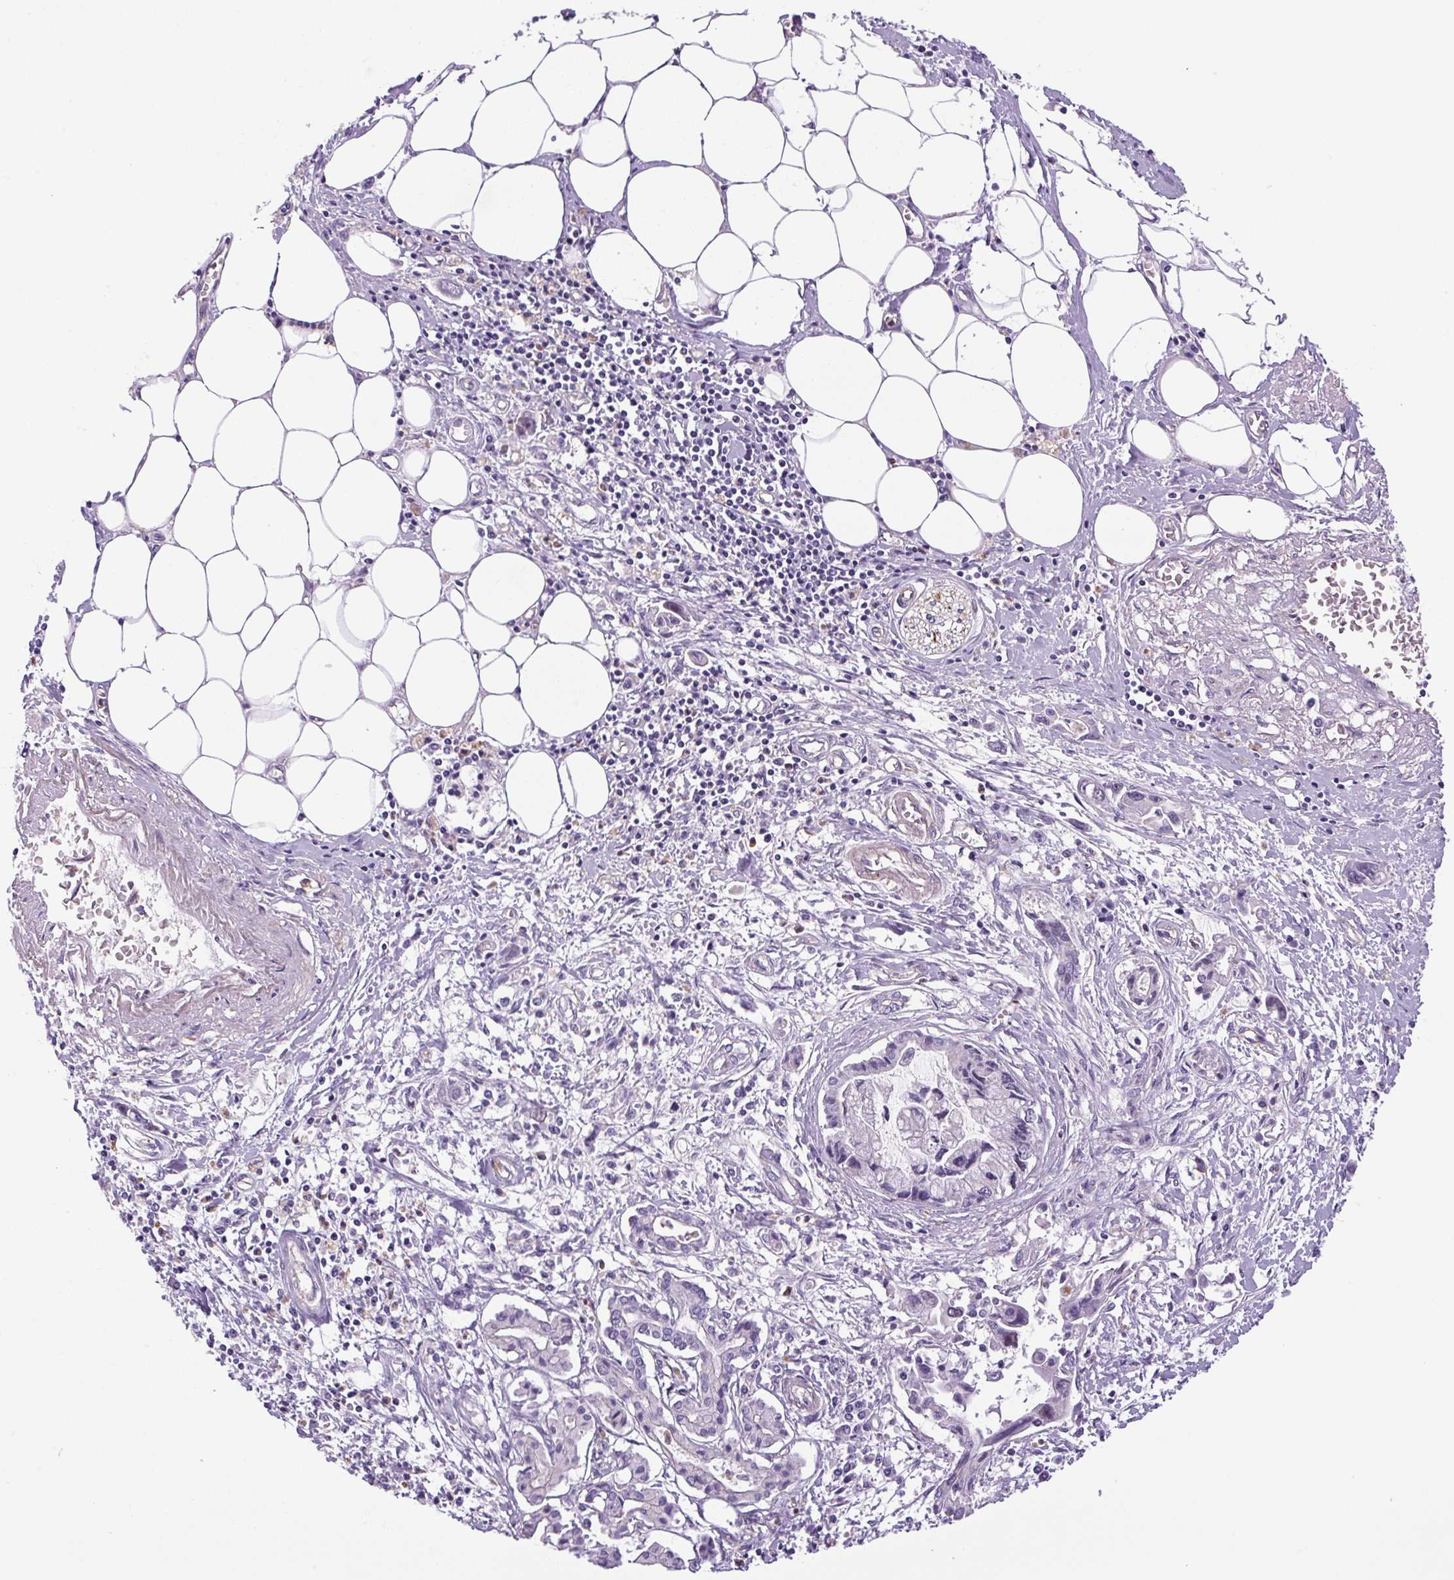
{"staining": {"intensity": "weak", "quantity": "<25%", "location": "nuclear"}, "tissue": "pancreatic cancer", "cell_type": "Tumor cells", "image_type": "cancer", "snomed": [{"axis": "morphology", "description": "Adenocarcinoma, NOS"}, {"axis": "topography", "description": "Pancreas"}], "caption": "A photomicrograph of human pancreatic cancer (adenocarcinoma) is negative for staining in tumor cells.", "gene": "KIFC1", "patient": {"sex": "male", "age": 84}}